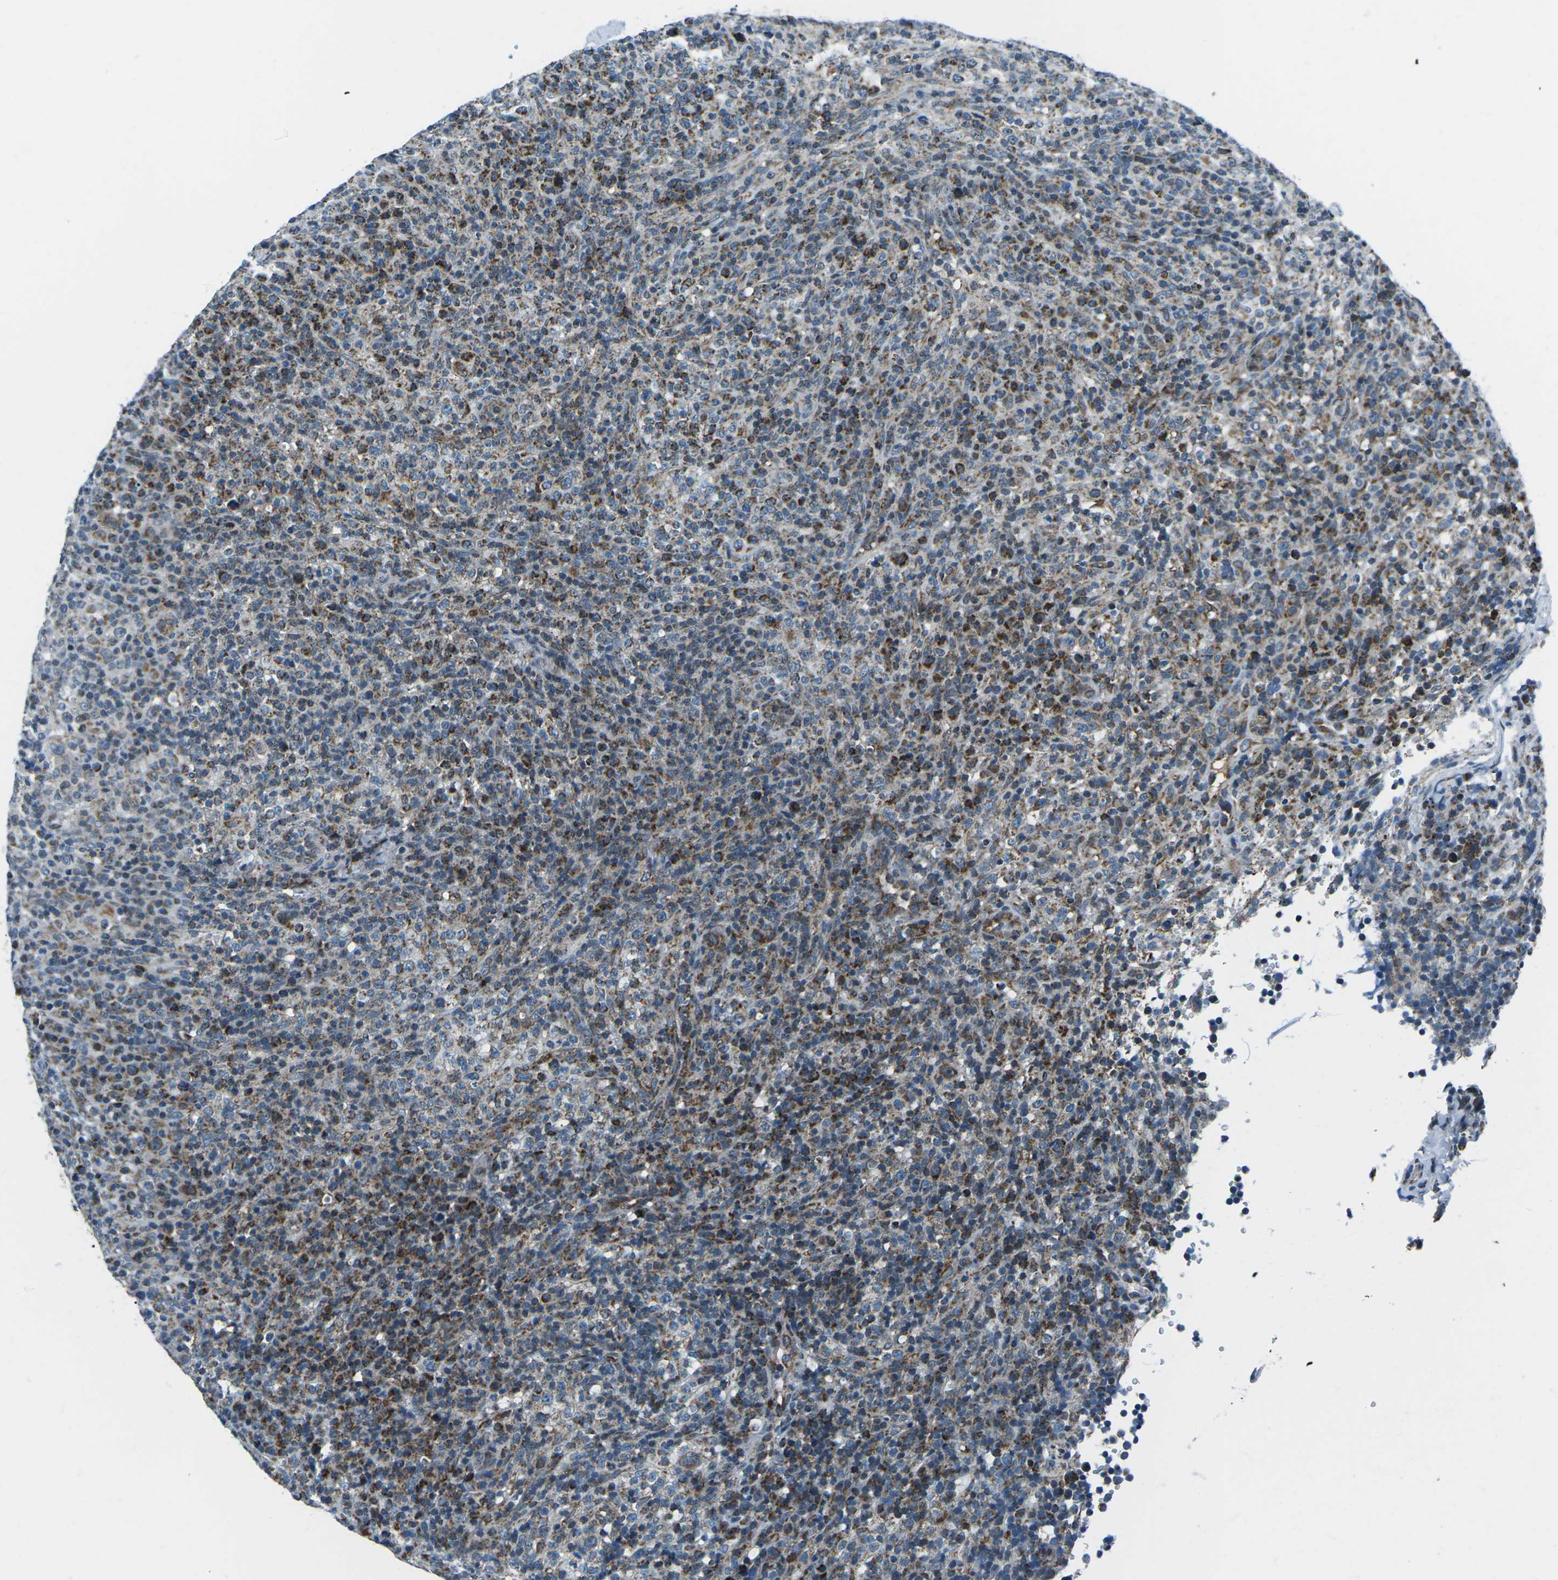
{"staining": {"intensity": "moderate", "quantity": "25%-75%", "location": "cytoplasmic/membranous"}, "tissue": "lymphoma", "cell_type": "Tumor cells", "image_type": "cancer", "snomed": [{"axis": "morphology", "description": "Malignant lymphoma, non-Hodgkin's type, High grade"}, {"axis": "topography", "description": "Lymph node"}], "caption": "High-grade malignant lymphoma, non-Hodgkin's type stained for a protein (brown) displays moderate cytoplasmic/membranous positive expression in about 25%-75% of tumor cells.", "gene": "RFESD", "patient": {"sex": "female", "age": 76}}